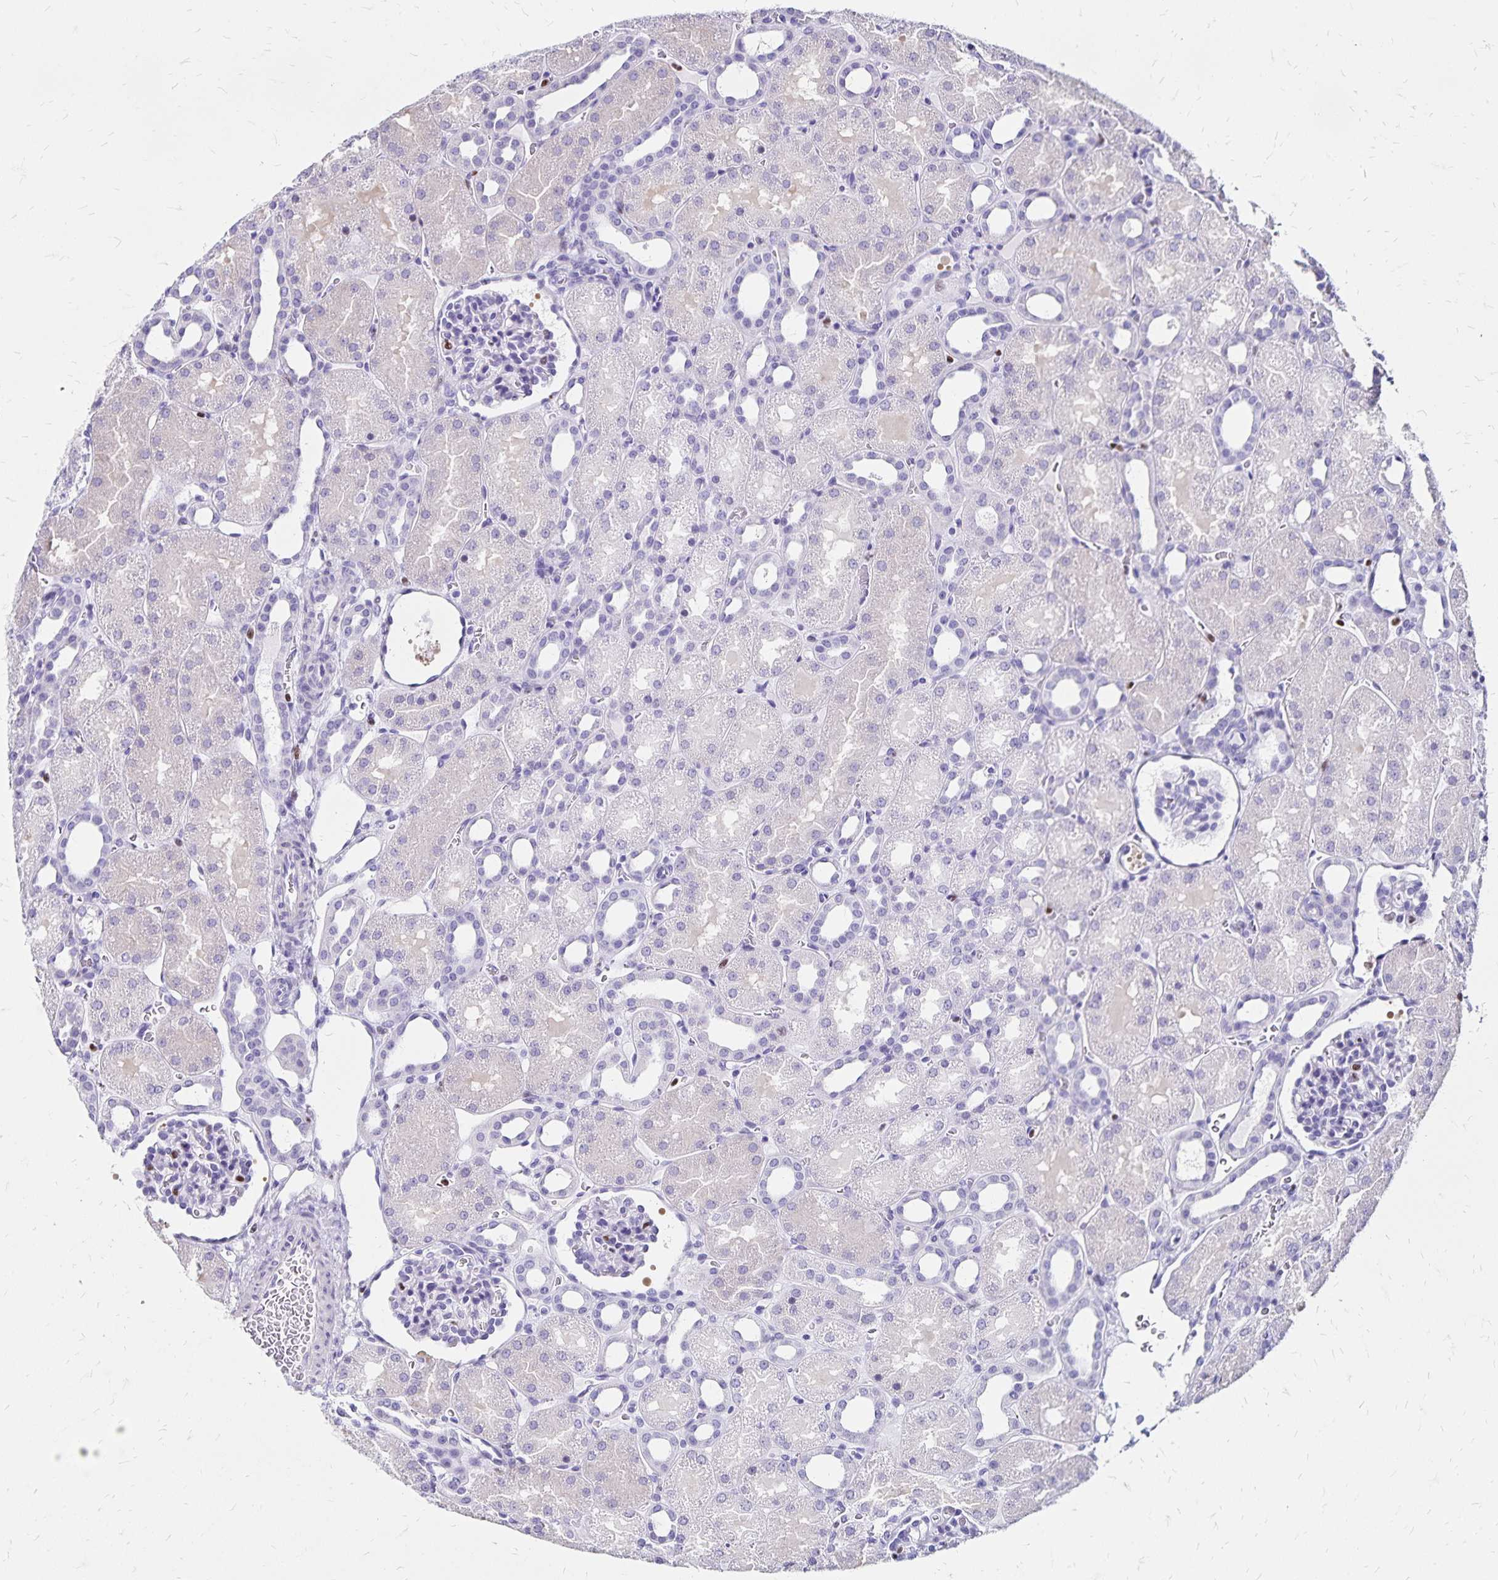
{"staining": {"intensity": "negative", "quantity": "none", "location": "none"}, "tissue": "kidney", "cell_type": "Cells in glomeruli", "image_type": "normal", "snomed": [{"axis": "morphology", "description": "Normal tissue, NOS"}, {"axis": "topography", "description": "Kidney"}], "caption": "Immunohistochemical staining of unremarkable kidney shows no significant expression in cells in glomeruli. (Immunohistochemistry, brightfield microscopy, high magnification).", "gene": "IKZF1", "patient": {"sex": "male", "age": 2}}